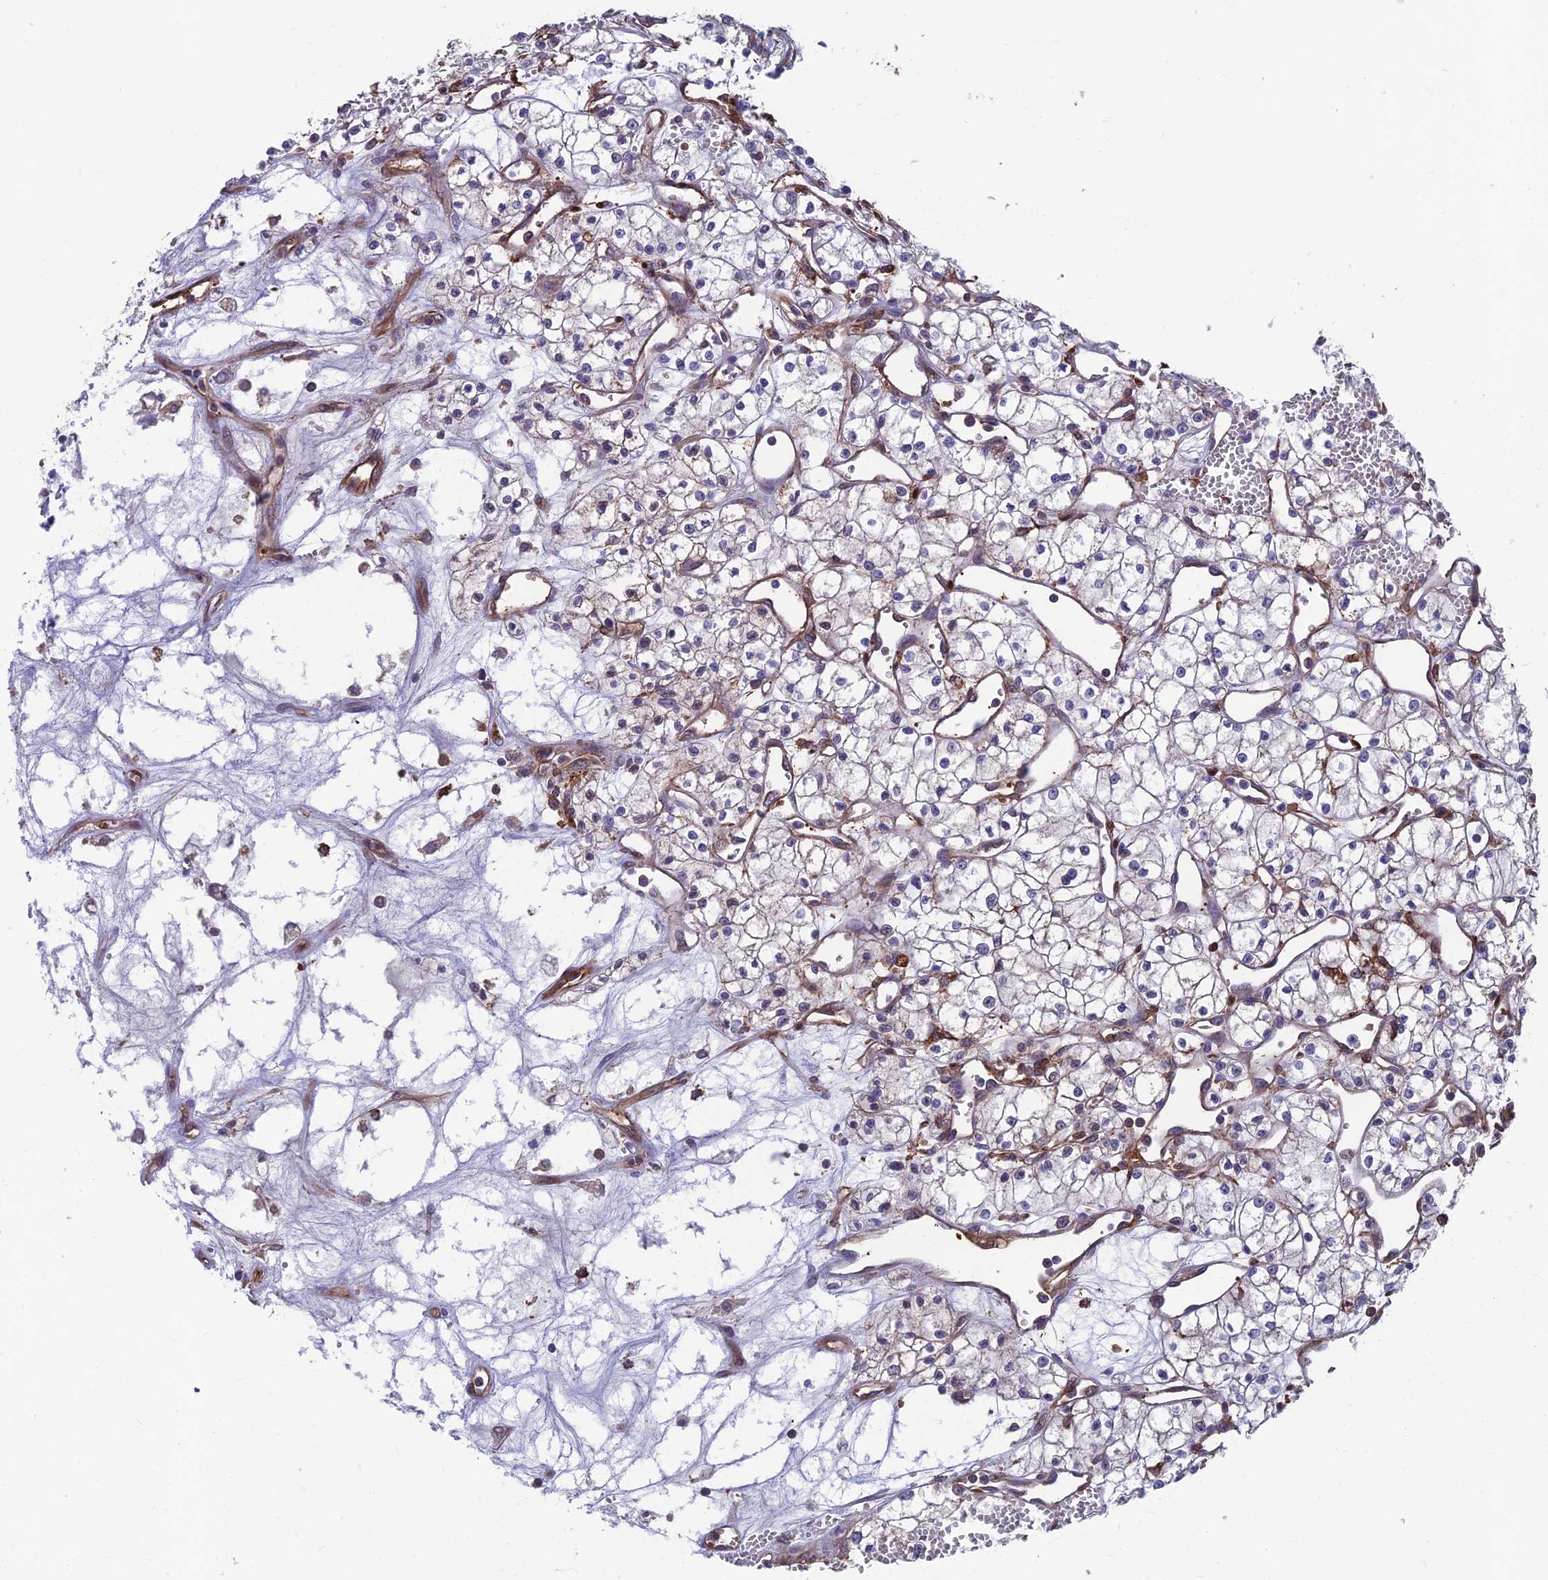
{"staining": {"intensity": "negative", "quantity": "none", "location": "none"}, "tissue": "renal cancer", "cell_type": "Tumor cells", "image_type": "cancer", "snomed": [{"axis": "morphology", "description": "Adenocarcinoma, NOS"}, {"axis": "topography", "description": "Kidney"}], "caption": "Immunohistochemistry (IHC) histopathology image of neoplastic tissue: human renal cancer stained with DAB demonstrates no significant protein positivity in tumor cells.", "gene": "RTN4RL1", "patient": {"sex": "male", "age": 59}}